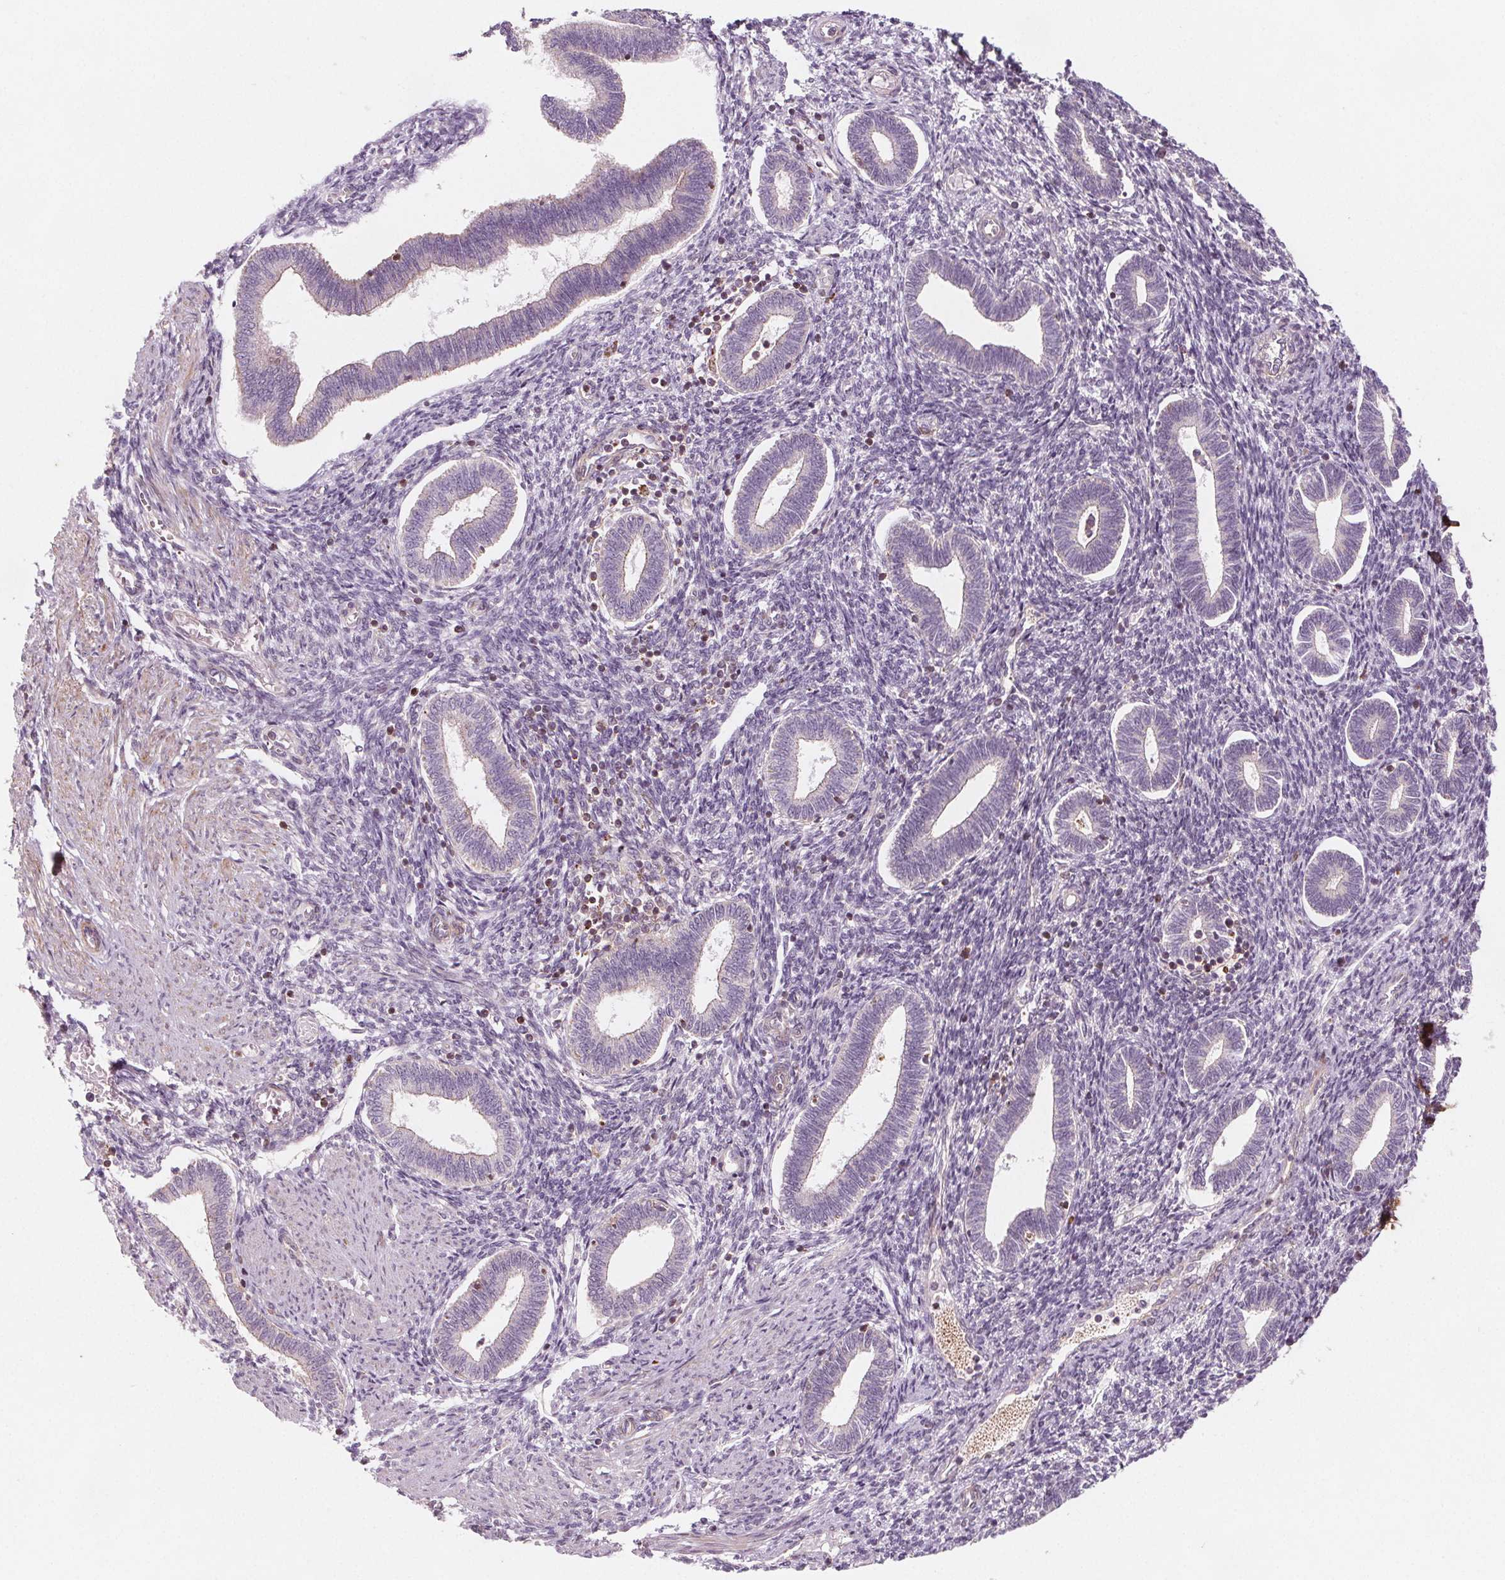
{"staining": {"intensity": "negative", "quantity": "none", "location": "none"}, "tissue": "endometrium", "cell_type": "Cells in endometrial stroma", "image_type": "normal", "snomed": [{"axis": "morphology", "description": "Normal tissue, NOS"}, {"axis": "topography", "description": "Endometrium"}], "caption": "Human endometrium stained for a protein using immunohistochemistry exhibits no positivity in cells in endometrial stroma.", "gene": "ADAM33", "patient": {"sex": "female", "age": 42}}